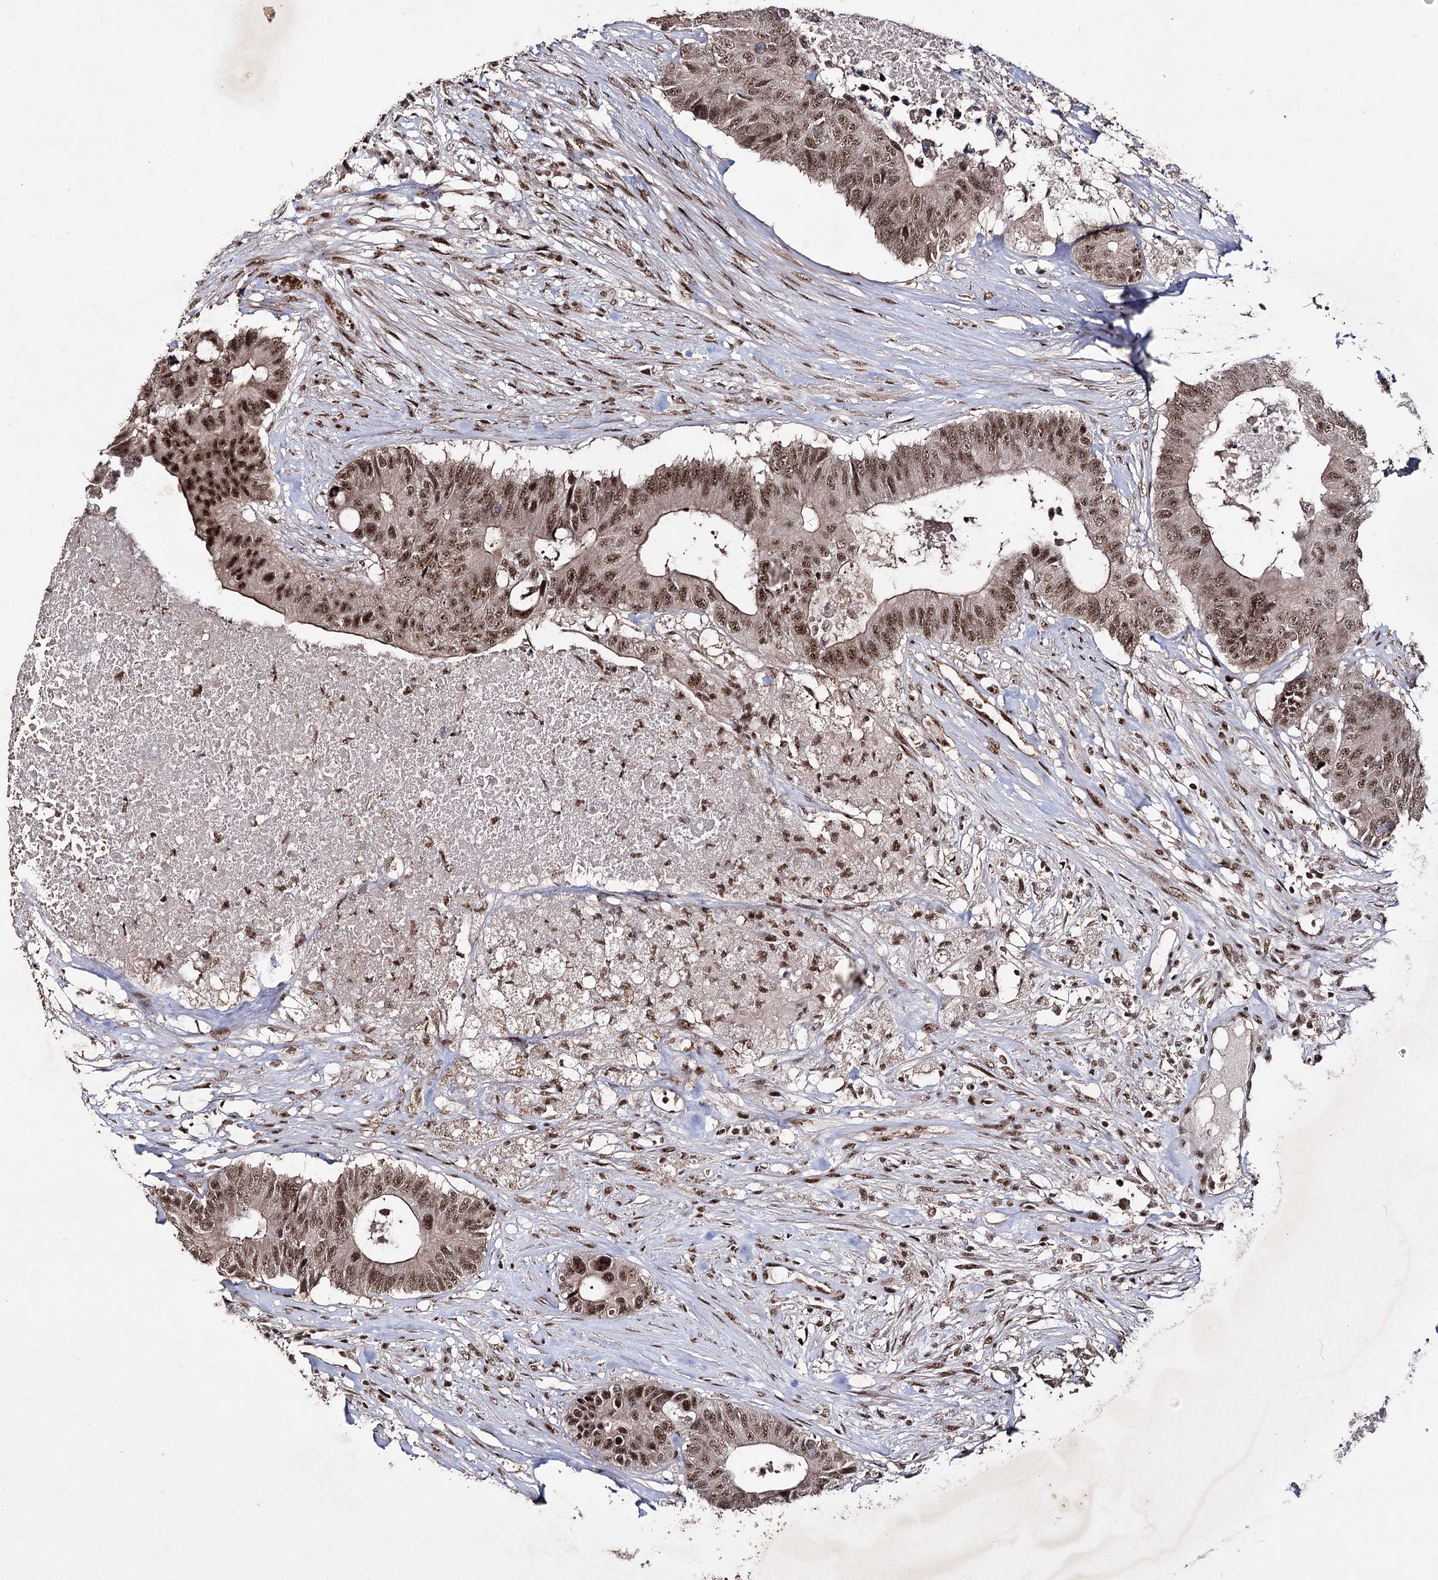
{"staining": {"intensity": "moderate", "quantity": ">75%", "location": "nuclear"}, "tissue": "colorectal cancer", "cell_type": "Tumor cells", "image_type": "cancer", "snomed": [{"axis": "morphology", "description": "Adenocarcinoma, NOS"}, {"axis": "topography", "description": "Colon"}], "caption": "Immunohistochemical staining of colorectal adenocarcinoma demonstrates medium levels of moderate nuclear expression in approximately >75% of tumor cells.", "gene": "PRPF40A", "patient": {"sex": "male", "age": 71}}